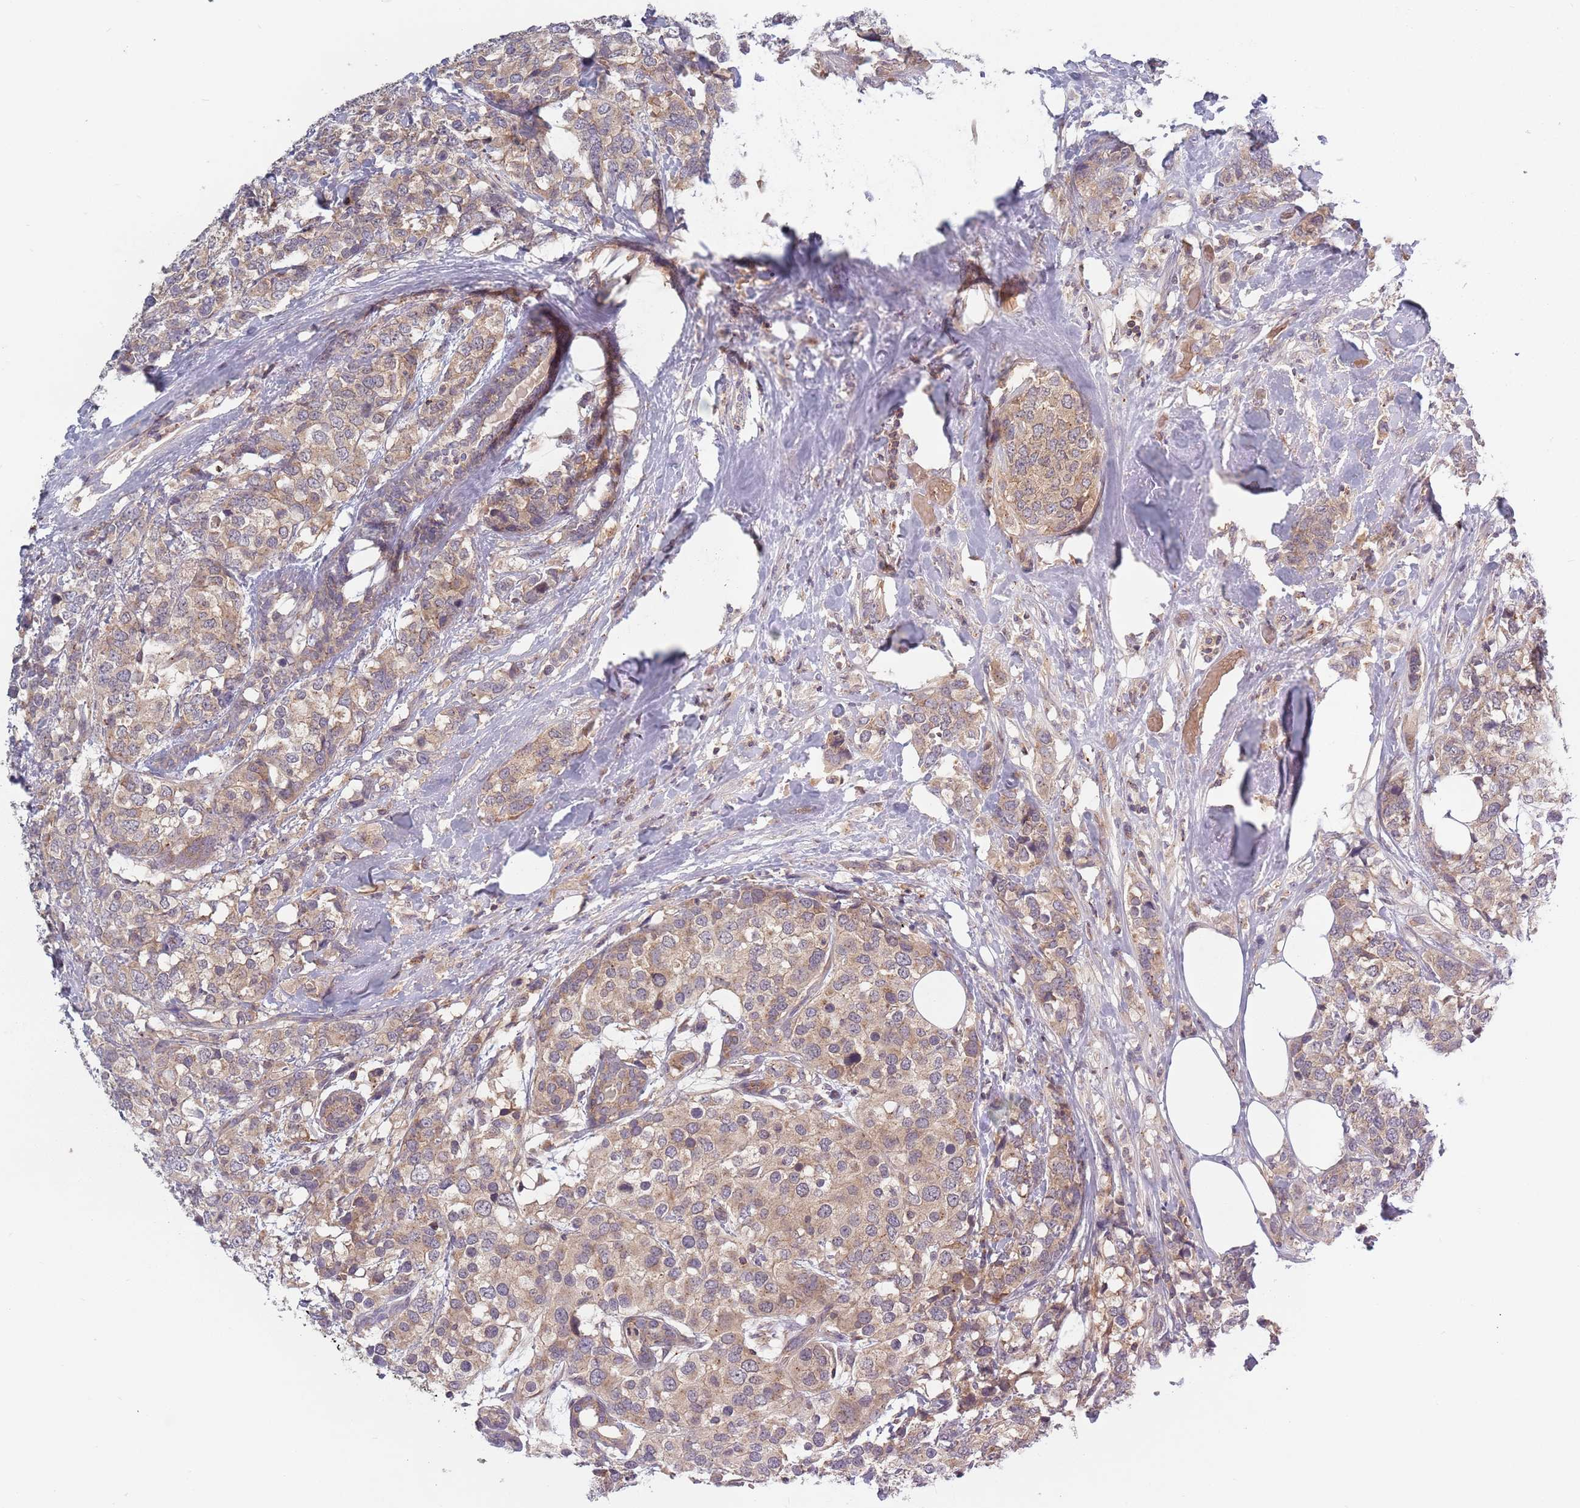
{"staining": {"intensity": "moderate", "quantity": ">75%", "location": "cytoplasmic/membranous"}, "tissue": "breast cancer", "cell_type": "Tumor cells", "image_type": "cancer", "snomed": [{"axis": "morphology", "description": "Lobular carcinoma"}, {"axis": "topography", "description": "Breast"}], "caption": "IHC histopathology image of neoplastic tissue: human breast cancer stained using IHC displays medium levels of moderate protein expression localized specifically in the cytoplasmic/membranous of tumor cells, appearing as a cytoplasmic/membranous brown color.", "gene": "ASB13", "patient": {"sex": "female", "age": 59}}